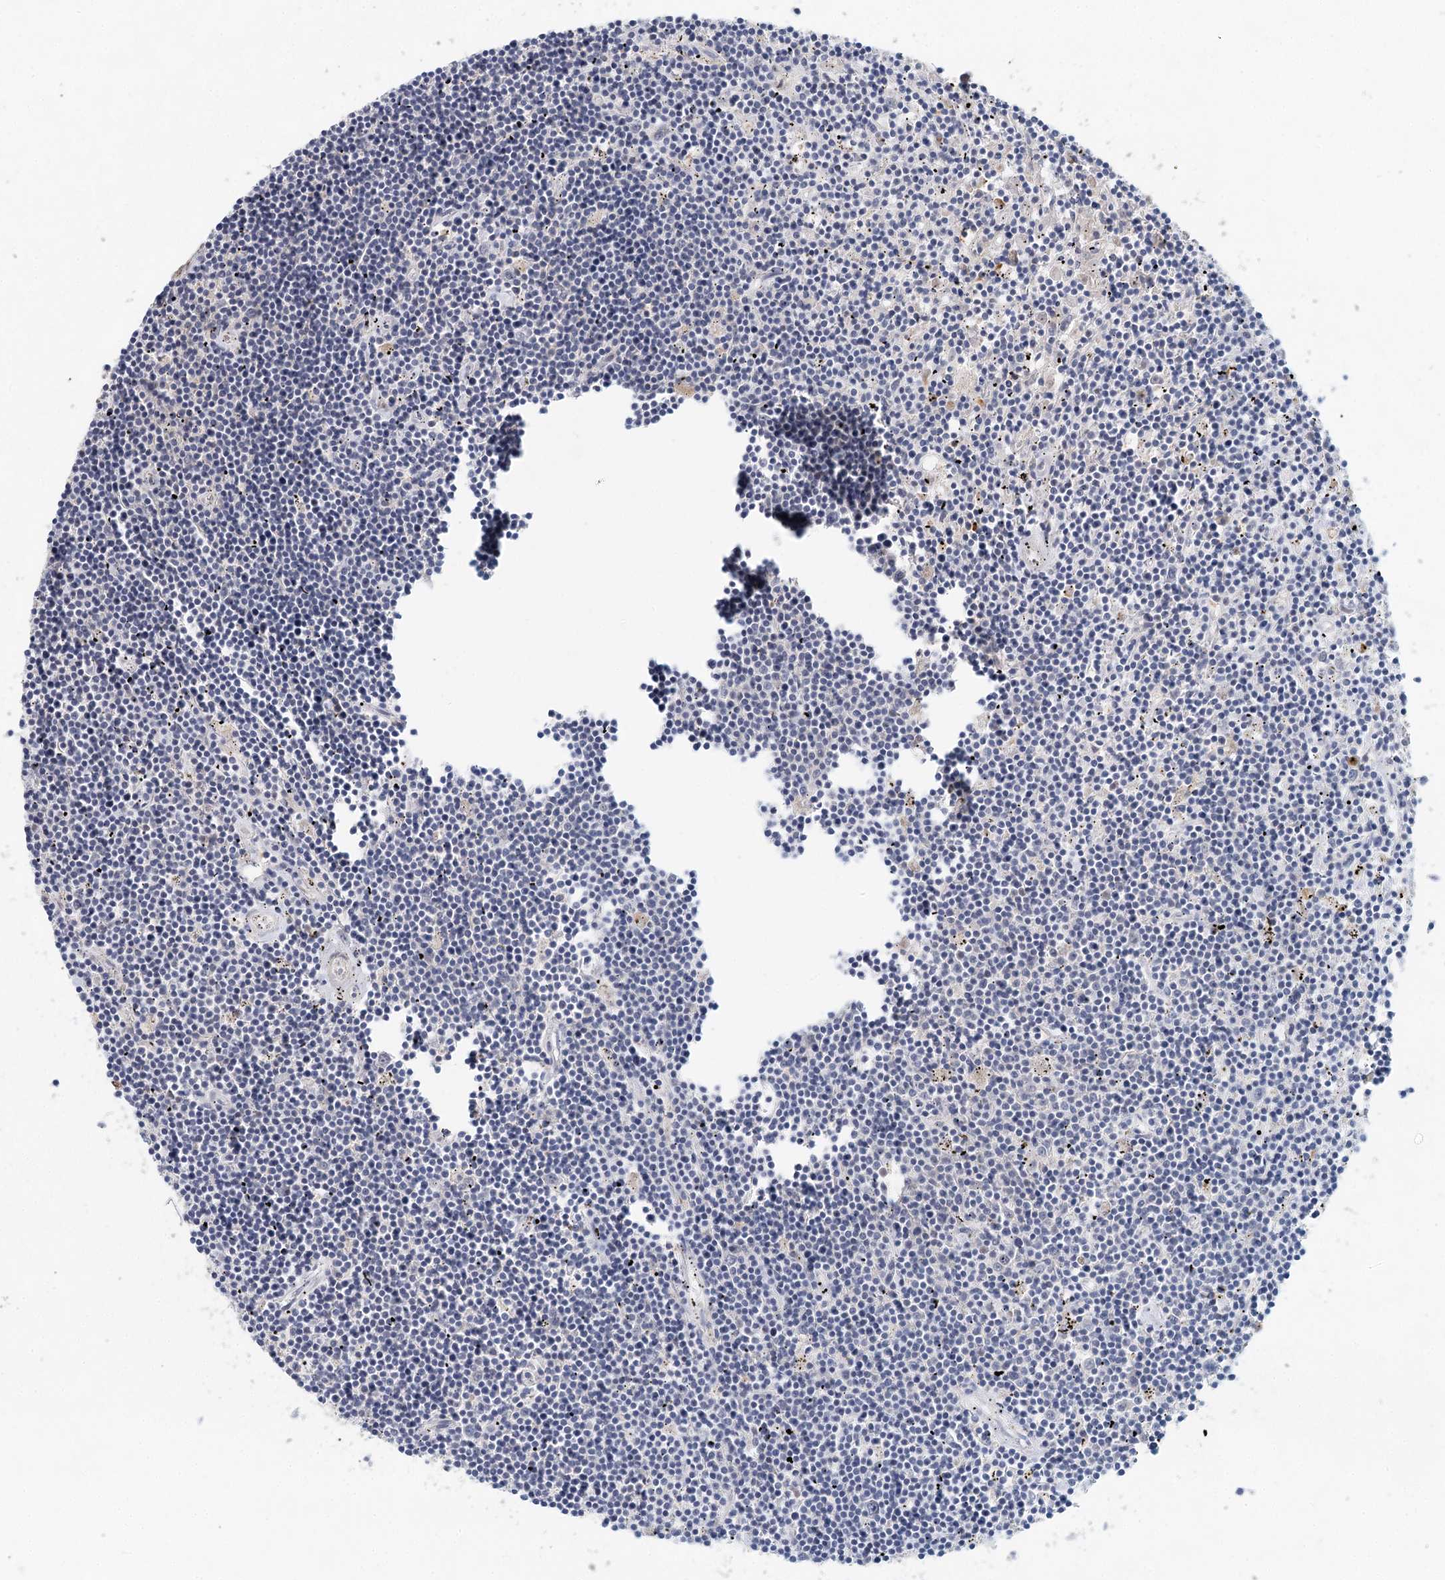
{"staining": {"intensity": "negative", "quantity": "none", "location": "none"}, "tissue": "lymphoma", "cell_type": "Tumor cells", "image_type": "cancer", "snomed": [{"axis": "morphology", "description": "Malignant lymphoma, non-Hodgkin's type, Low grade"}, {"axis": "topography", "description": "Spleen"}], "caption": "There is no significant positivity in tumor cells of lymphoma.", "gene": "BLTP1", "patient": {"sex": "male", "age": 76}}